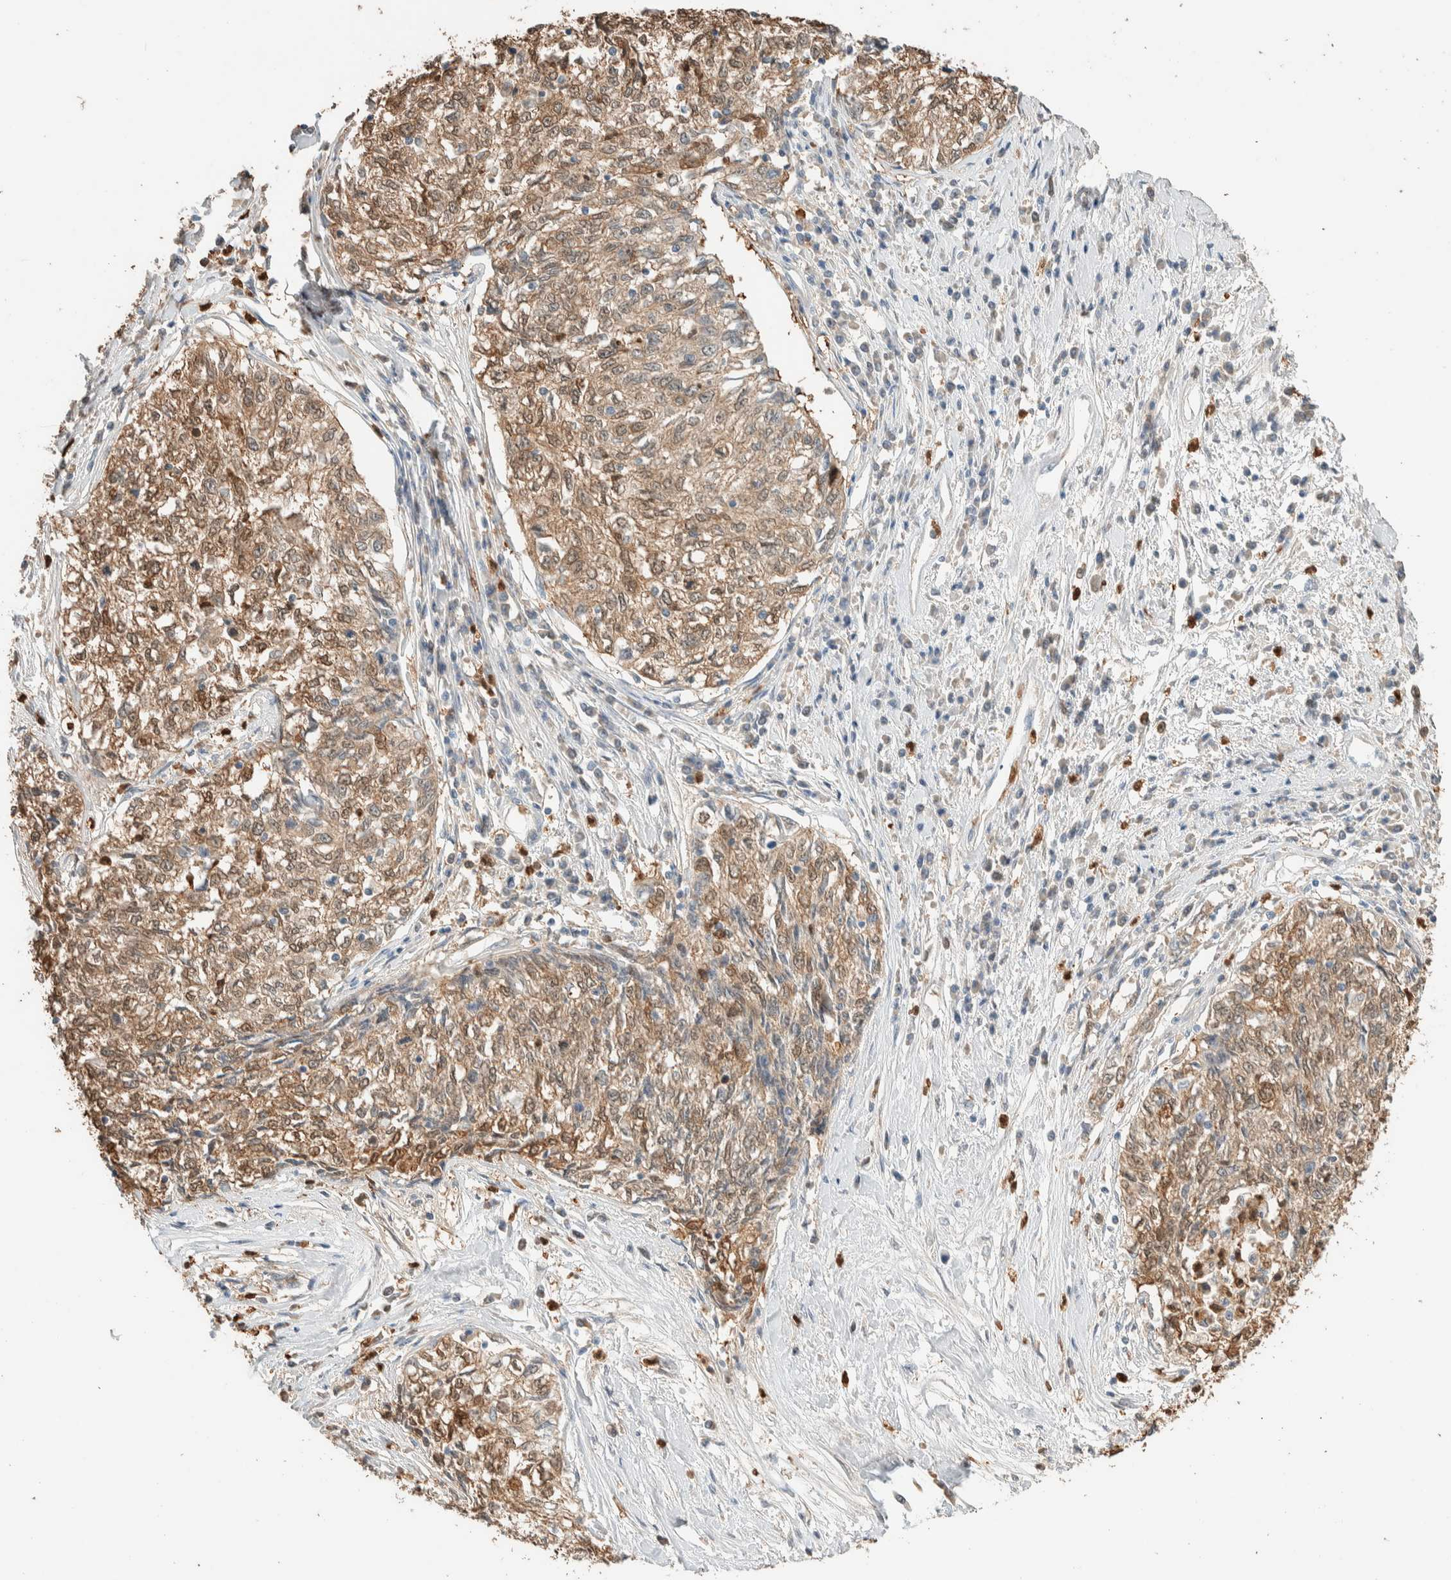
{"staining": {"intensity": "moderate", "quantity": ">75%", "location": "cytoplasmic/membranous,nuclear"}, "tissue": "cervical cancer", "cell_type": "Tumor cells", "image_type": "cancer", "snomed": [{"axis": "morphology", "description": "Squamous cell carcinoma, NOS"}, {"axis": "topography", "description": "Cervix"}], "caption": "IHC (DAB) staining of squamous cell carcinoma (cervical) exhibits moderate cytoplasmic/membranous and nuclear protein staining in about >75% of tumor cells.", "gene": "SETD4", "patient": {"sex": "female", "age": 57}}